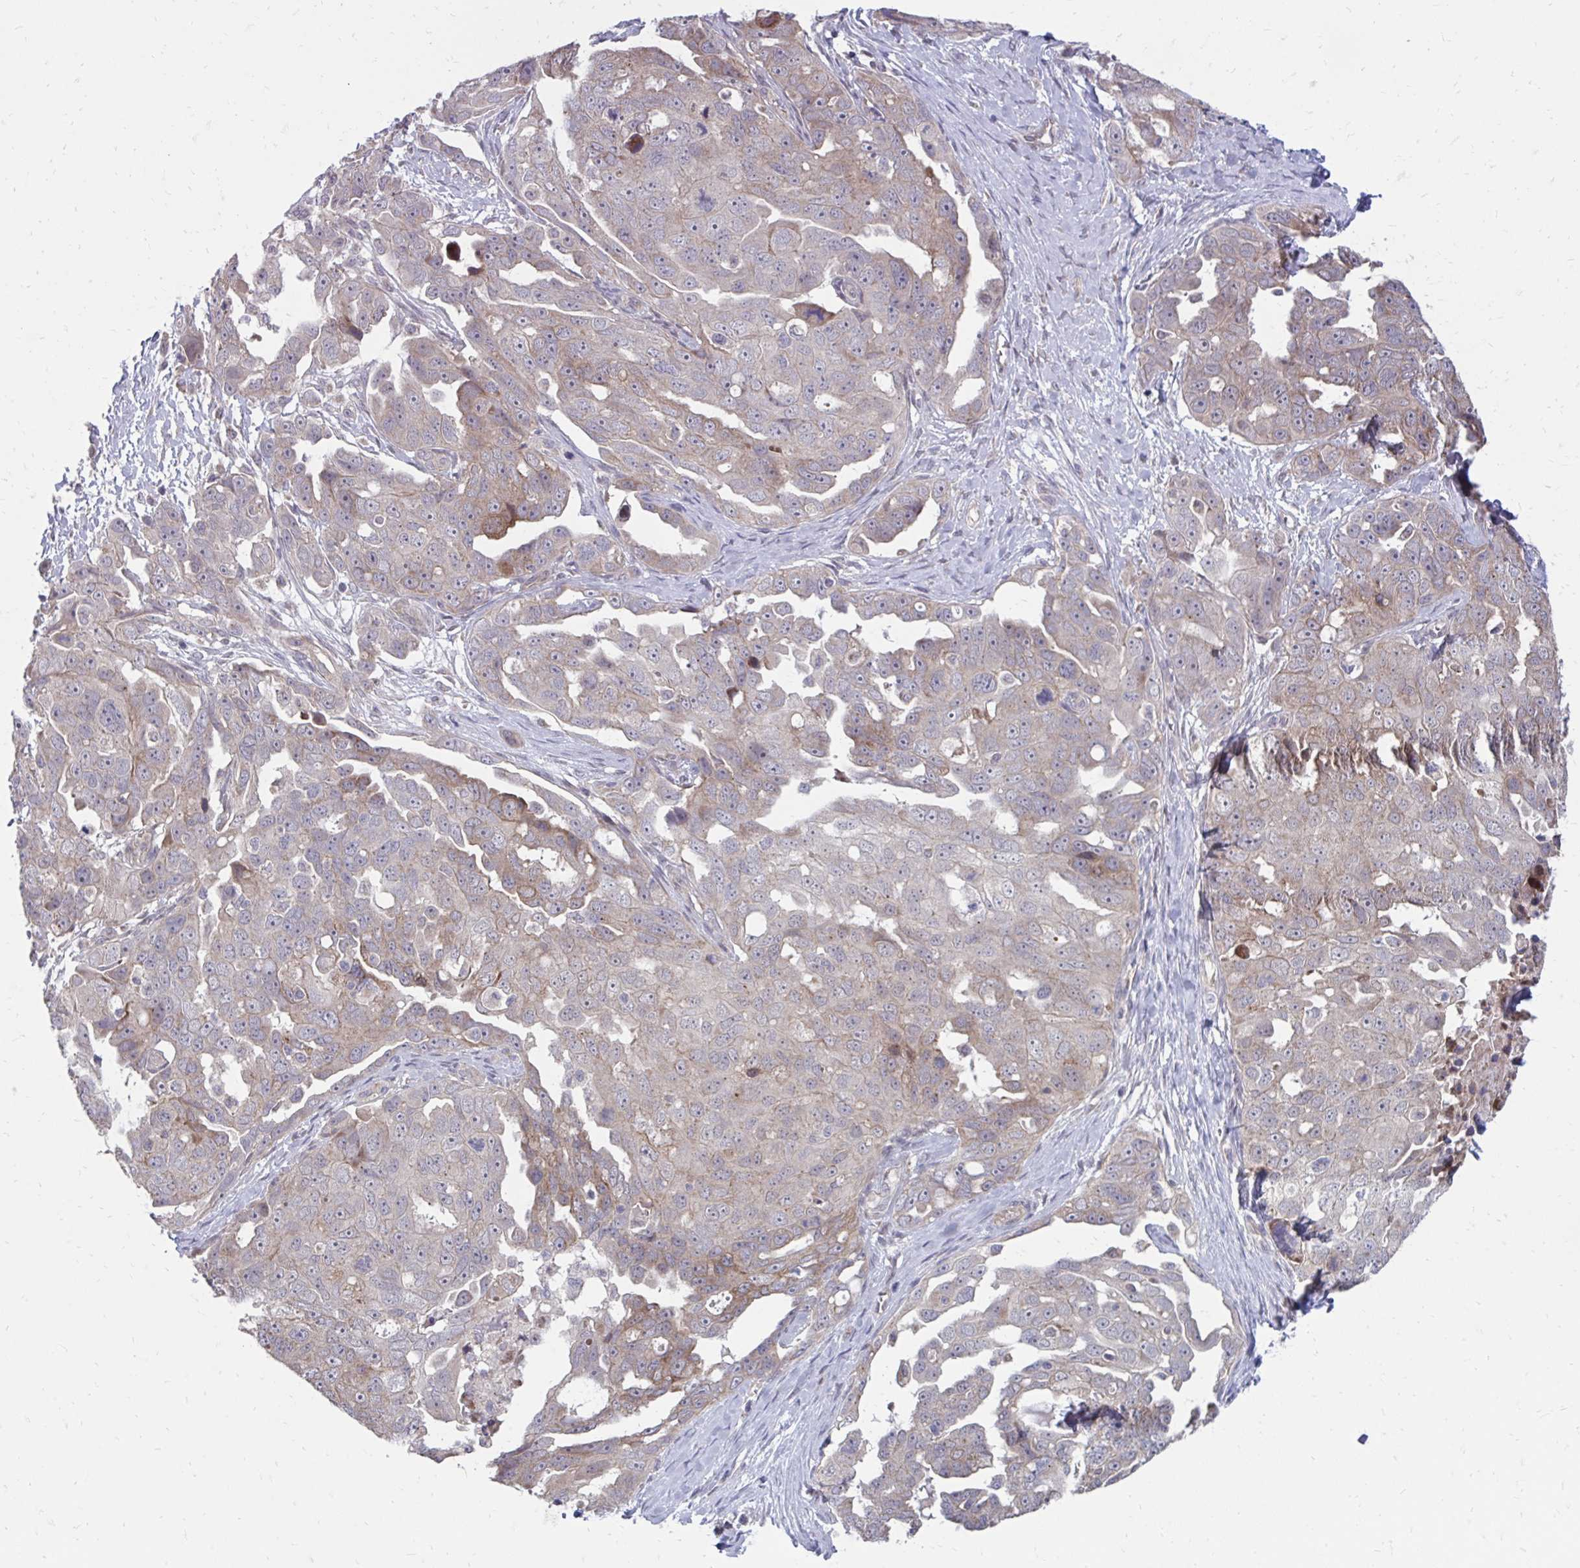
{"staining": {"intensity": "weak", "quantity": "25%-75%", "location": "cytoplasmic/membranous"}, "tissue": "ovarian cancer", "cell_type": "Tumor cells", "image_type": "cancer", "snomed": [{"axis": "morphology", "description": "Carcinoma, endometroid"}, {"axis": "topography", "description": "Ovary"}], "caption": "Endometroid carcinoma (ovarian) was stained to show a protein in brown. There is low levels of weak cytoplasmic/membranous expression in approximately 25%-75% of tumor cells.", "gene": "ITPR2", "patient": {"sex": "female", "age": 70}}